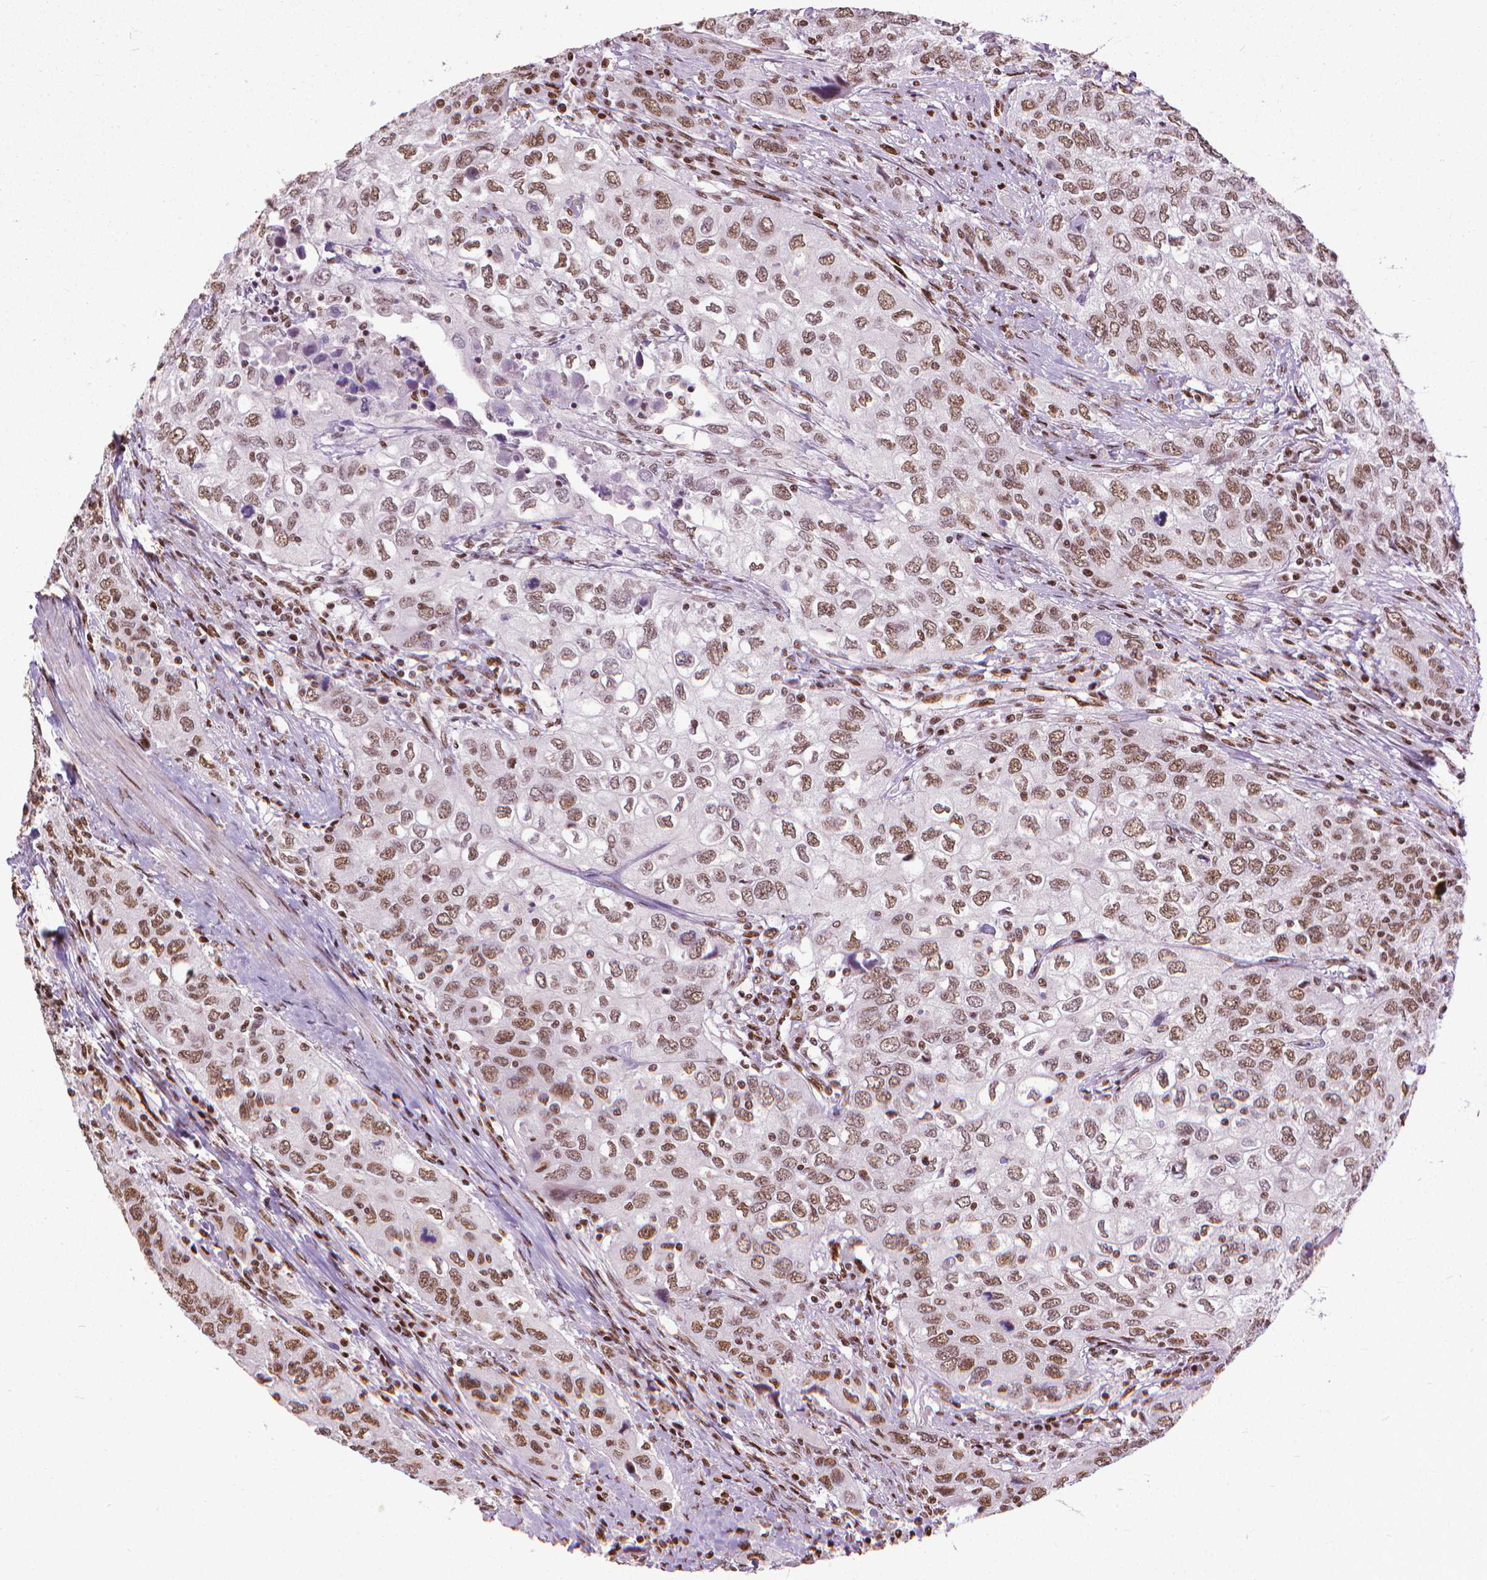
{"staining": {"intensity": "moderate", "quantity": ">75%", "location": "nuclear"}, "tissue": "urothelial cancer", "cell_type": "Tumor cells", "image_type": "cancer", "snomed": [{"axis": "morphology", "description": "Urothelial carcinoma, High grade"}, {"axis": "topography", "description": "Urinary bladder"}], "caption": "Urothelial cancer was stained to show a protein in brown. There is medium levels of moderate nuclear positivity in about >75% of tumor cells. The protein of interest is shown in brown color, while the nuclei are stained blue.", "gene": "AKAP8", "patient": {"sex": "male", "age": 76}}